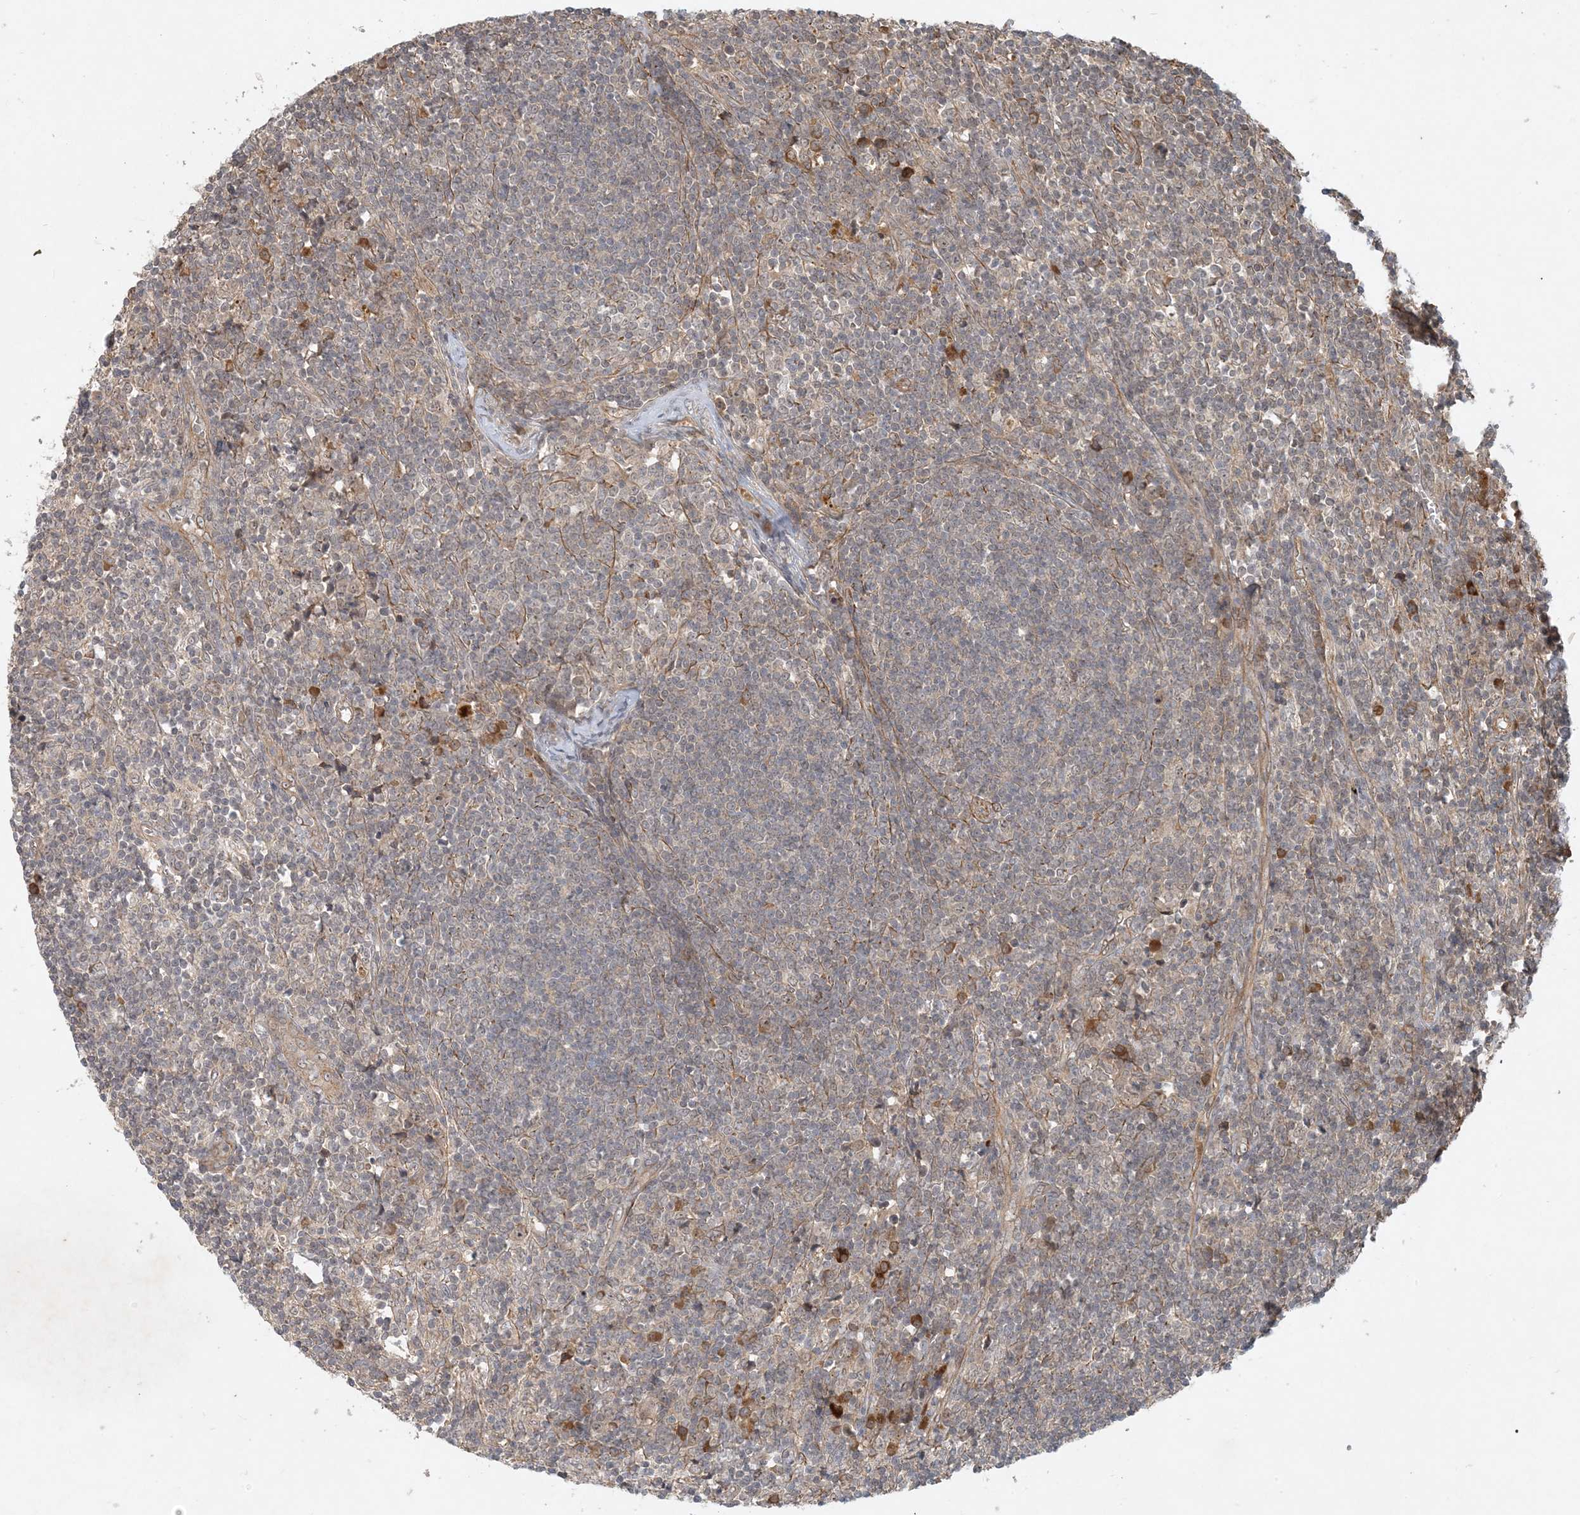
{"staining": {"intensity": "moderate", "quantity": "<25%", "location": "cytoplasmic/membranous"}, "tissue": "lymph node", "cell_type": "Germinal center cells", "image_type": "normal", "snomed": [{"axis": "morphology", "description": "Normal tissue, NOS"}, {"axis": "morphology", "description": "Squamous cell carcinoma, metastatic, NOS"}, {"axis": "topography", "description": "Lymph node"}], "caption": "Protein expression by immunohistochemistry (IHC) exhibits moderate cytoplasmic/membranous staining in approximately <25% of germinal center cells in unremarkable lymph node. The protein of interest is shown in brown color, while the nuclei are stained blue.", "gene": "ZCCHC4", "patient": {"sex": "male", "age": 73}}